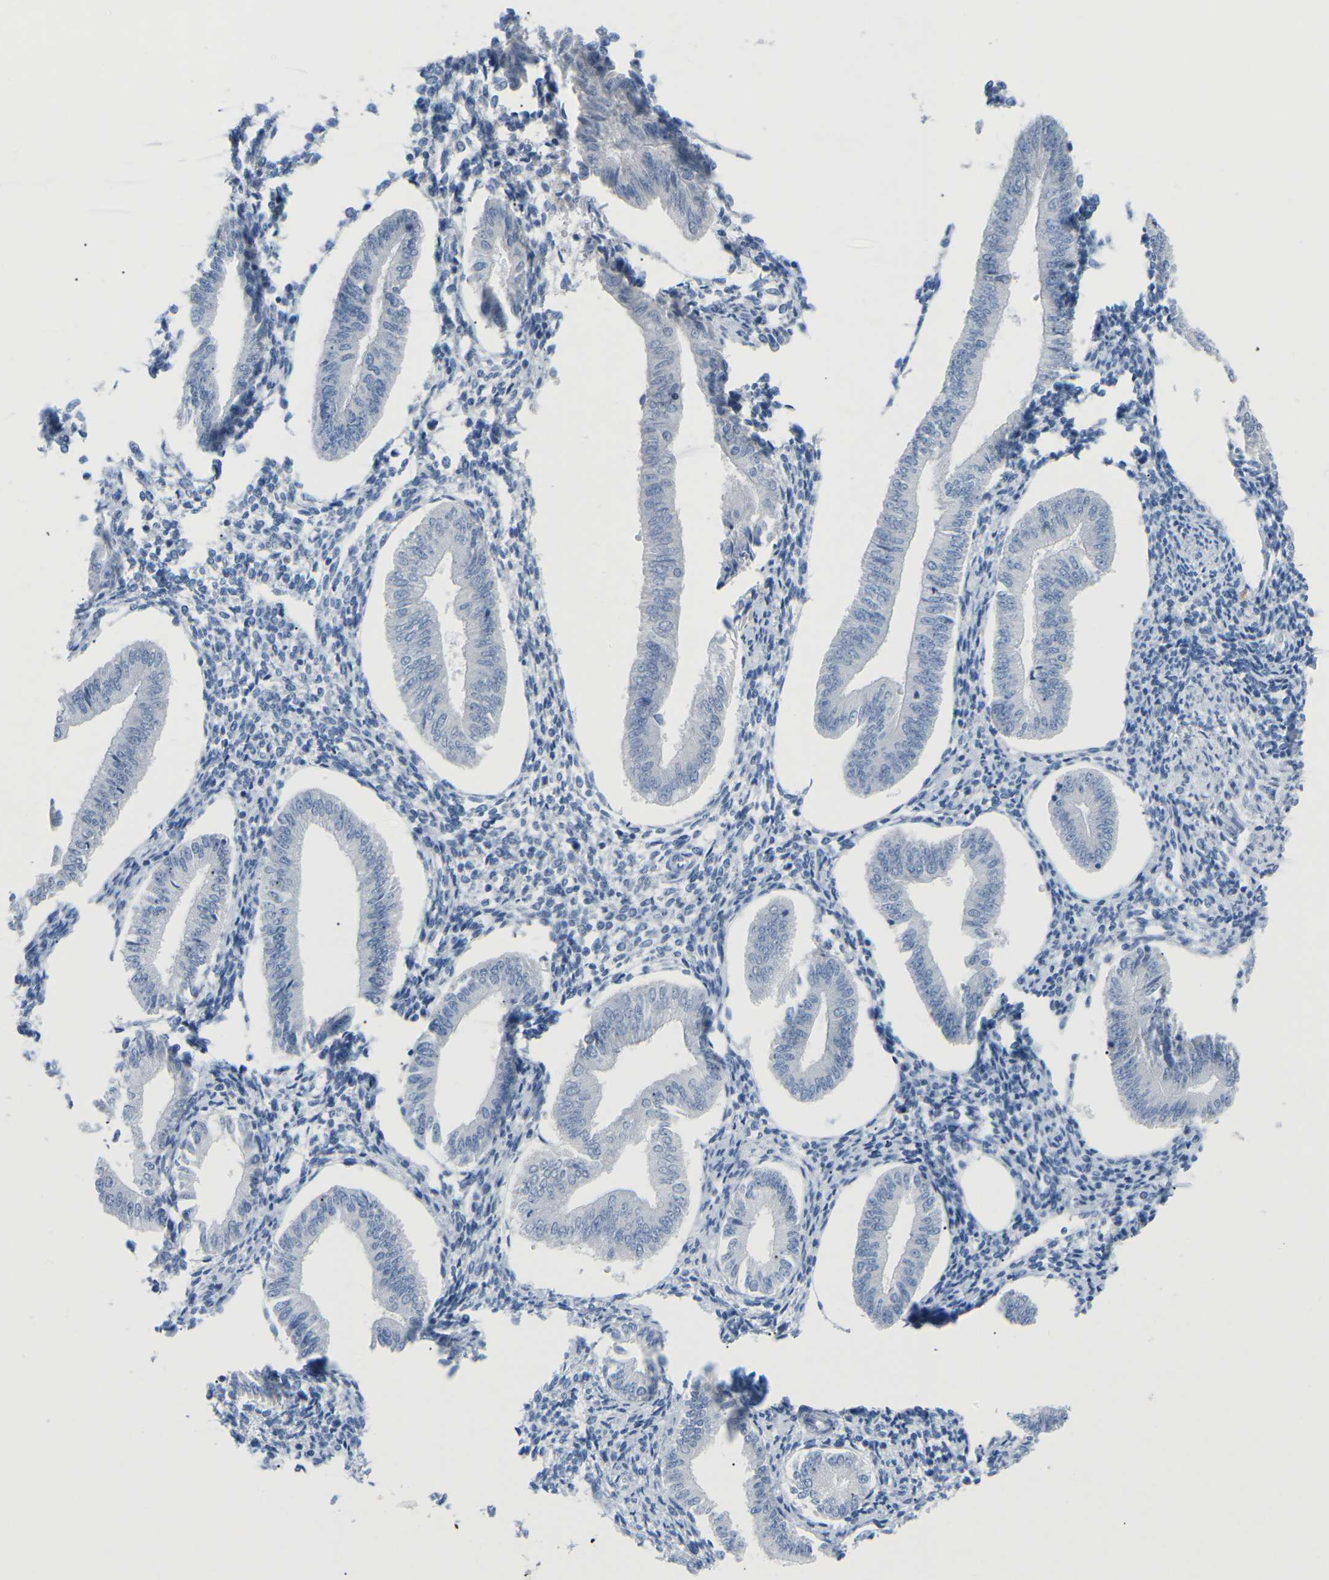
{"staining": {"intensity": "negative", "quantity": "none", "location": "none"}, "tissue": "endometrium", "cell_type": "Cells in endometrial stroma", "image_type": "normal", "snomed": [{"axis": "morphology", "description": "Normal tissue, NOS"}, {"axis": "topography", "description": "Endometrium"}], "caption": "Cells in endometrial stroma show no significant expression in unremarkable endometrium.", "gene": "HBG2", "patient": {"sex": "female", "age": 50}}